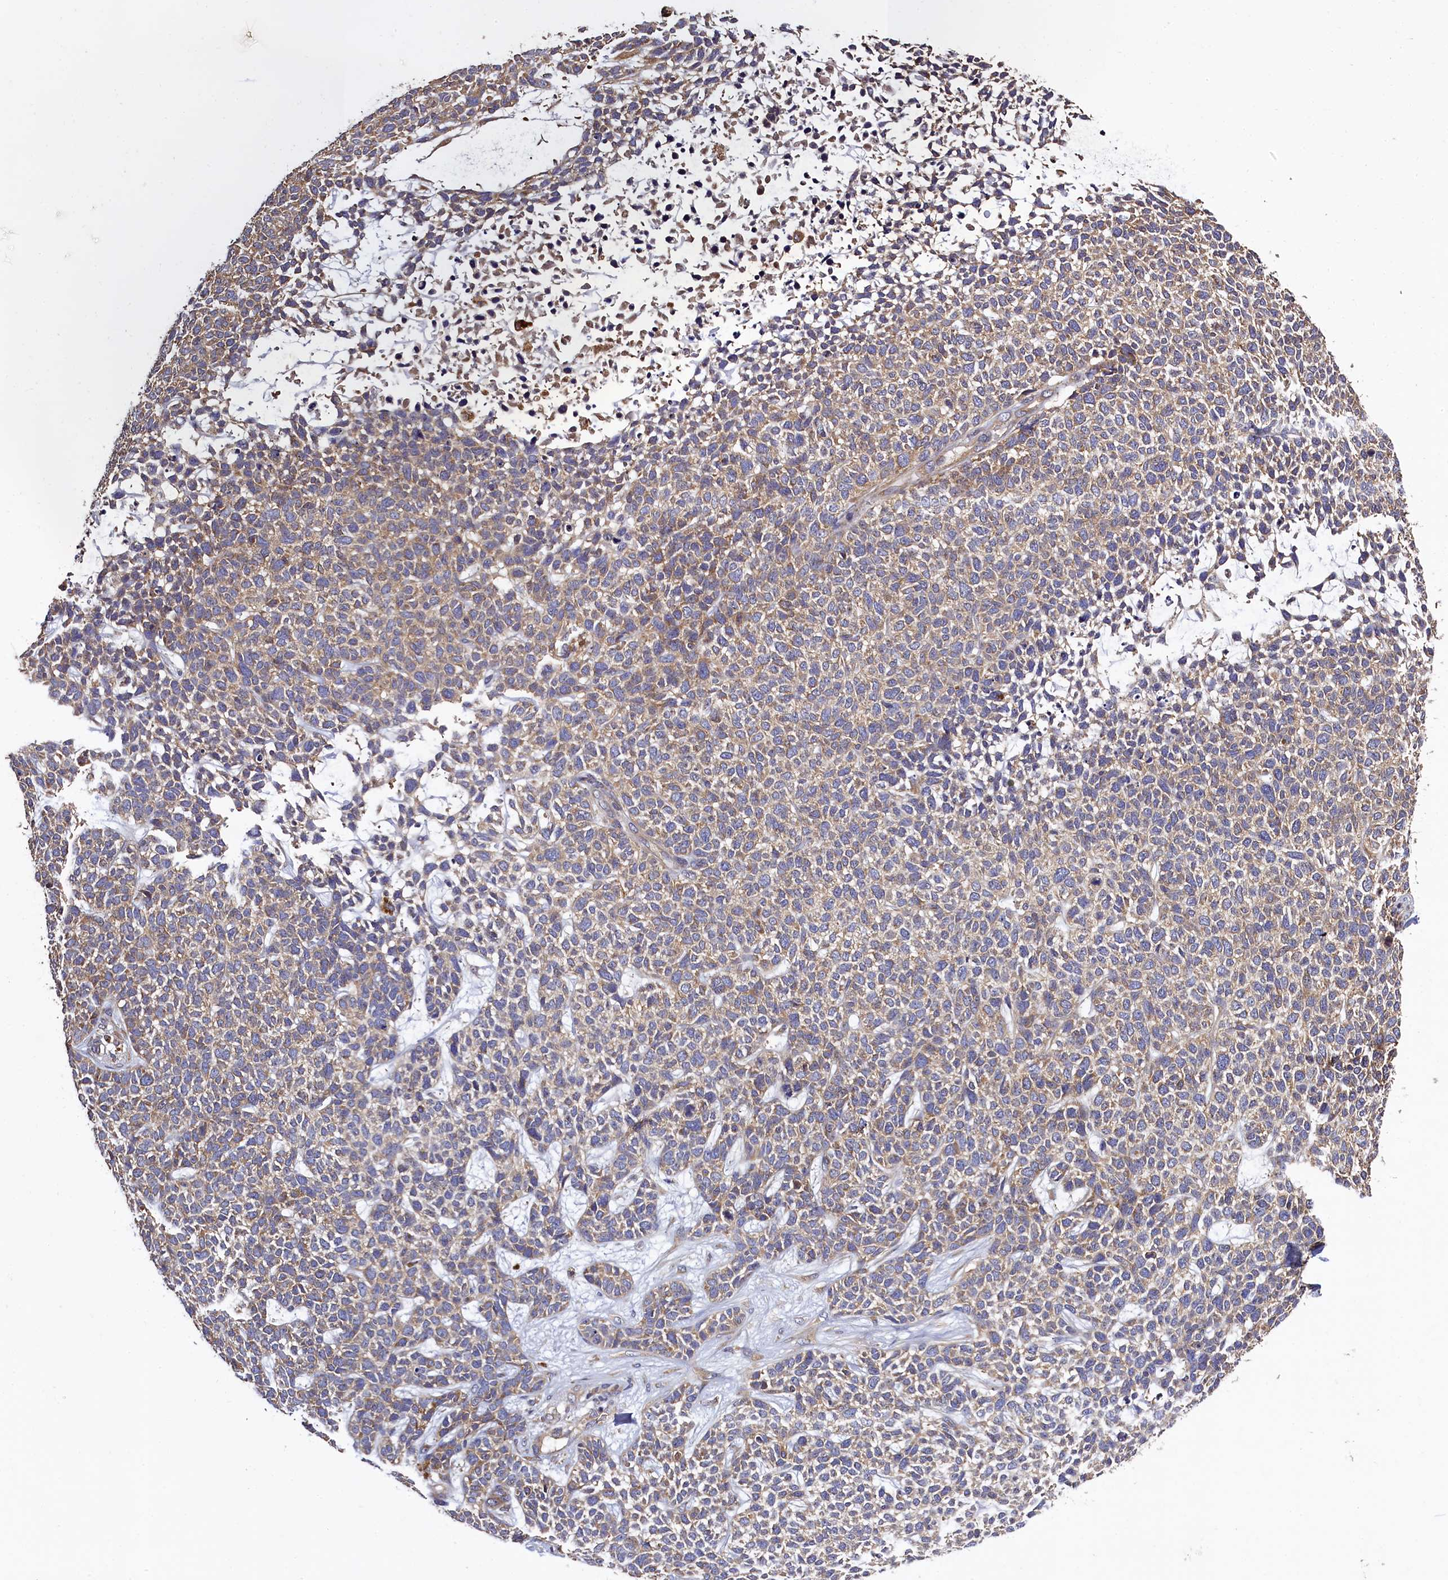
{"staining": {"intensity": "weak", "quantity": ">75%", "location": "cytoplasmic/membranous"}, "tissue": "skin cancer", "cell_type": "Tumor cells", "image_type": "cancer", "snomed": [{"axis": "morphology", "description": "Basal cell carcinoma"}, {"axis": "topography", "description": "Skin"}], "caption": "Immunohistochemical staining of human skin cancer (basal cell carcinoma) demonstrates low levels of weak cytoplasmic/membranous staining in about >75% of tumor cells.", "gene": "KLC2", "patient": {"sex": "female", "age": 84}}